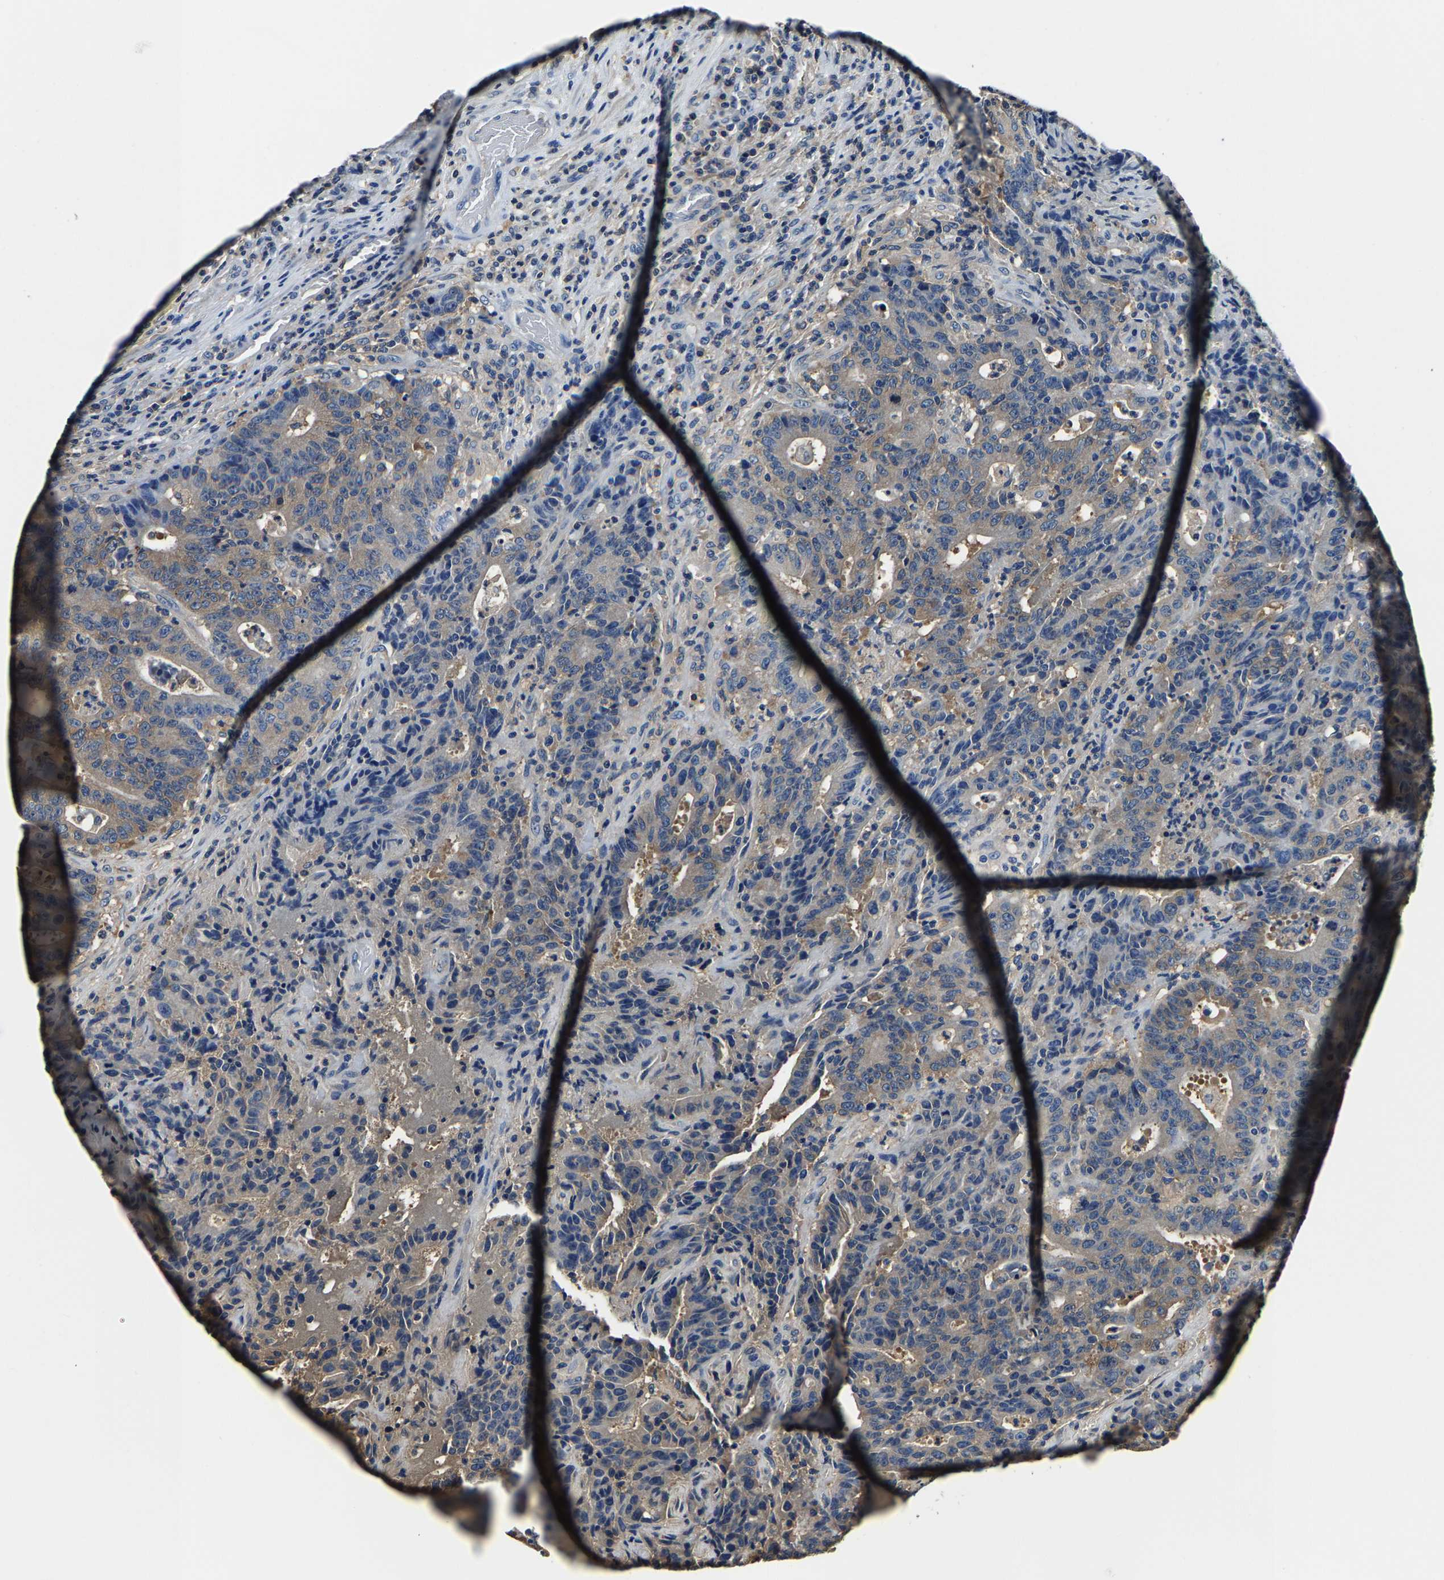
{"staining": {"intensity": "weak", "quantity": "25%-75%", "location": "cytoplasmic/membranous"}, "tissue": "colorectal cancer", "cell_type": "Tumor cells", "image_type": "cancer", "snomed": [{"axis": "morphology", "description": "Adenocarcinoma, NOS"}, {"axis": "topography", "description": "Colon"}], "caption": "High-magnification brightfield microscopy of adenocarcinoma (colorectal) stained with DAB (3,3'-diaminobenzidine) (brown) and counterstained with hematoxylin (blue). tumor cells exhibit weak cytoplasmic/membranous staining is present in approximately25%-75% of cells.", "gene": "ALDOB", "patient": {"sex": "female", "age": 75}}